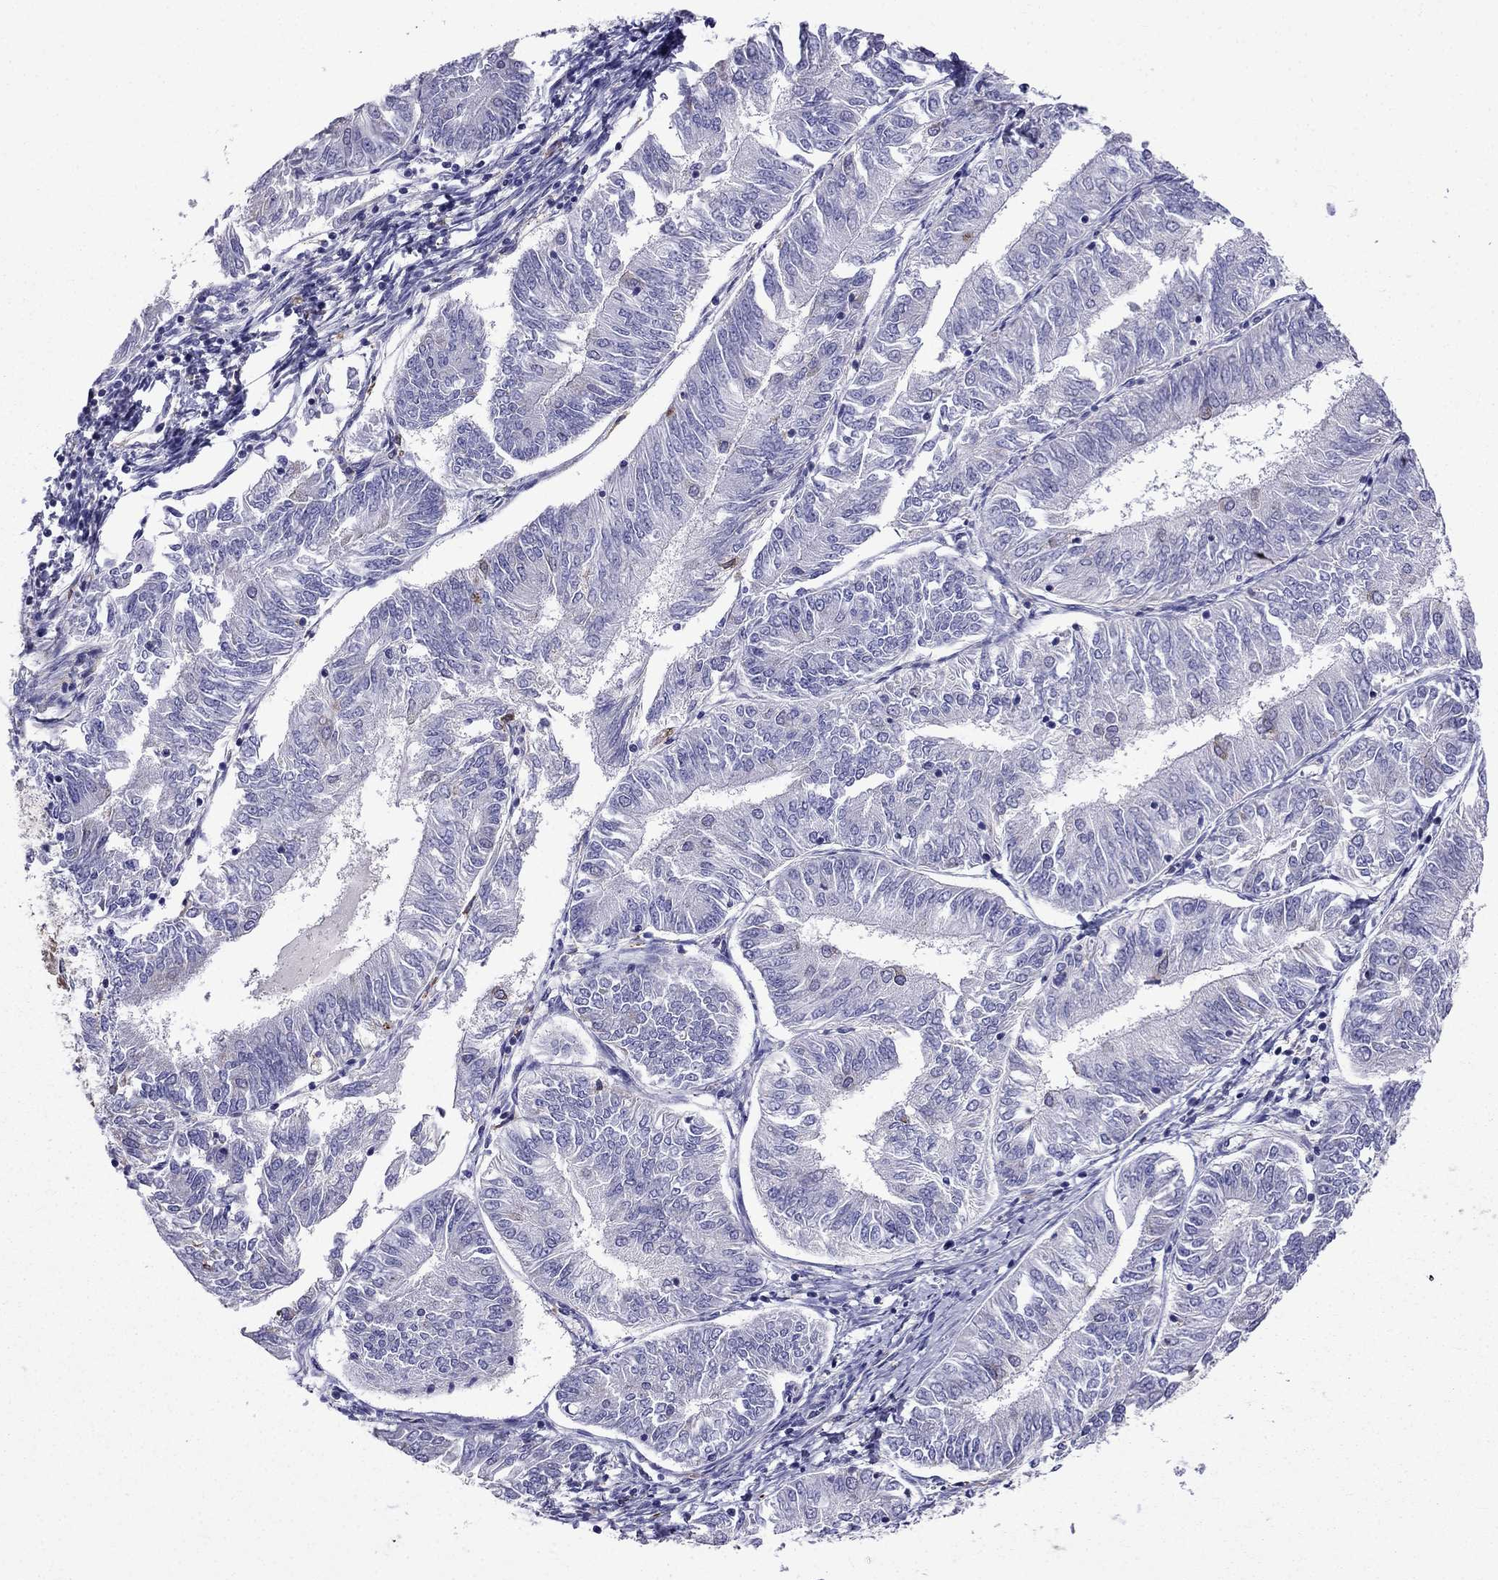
{"staining": {"intensity": "negative", "quantity": "none", "location": "none"}, "tissue": "endometrial cancer", "cell_type": "Tumor cells", "image_type": "cancer", "snomed": [{"axis": "morphology", "description": "Adenocarcinoma, NOS"}, {"axis": "topography", "description": "Endometrium"}], "caption": "Endometrial adenocarcinoma was stained to show a protein in brown. There is no significant expression in tumor cells.", "gene": "GNAL", "patient": {"sex": "female", "age": 58}}